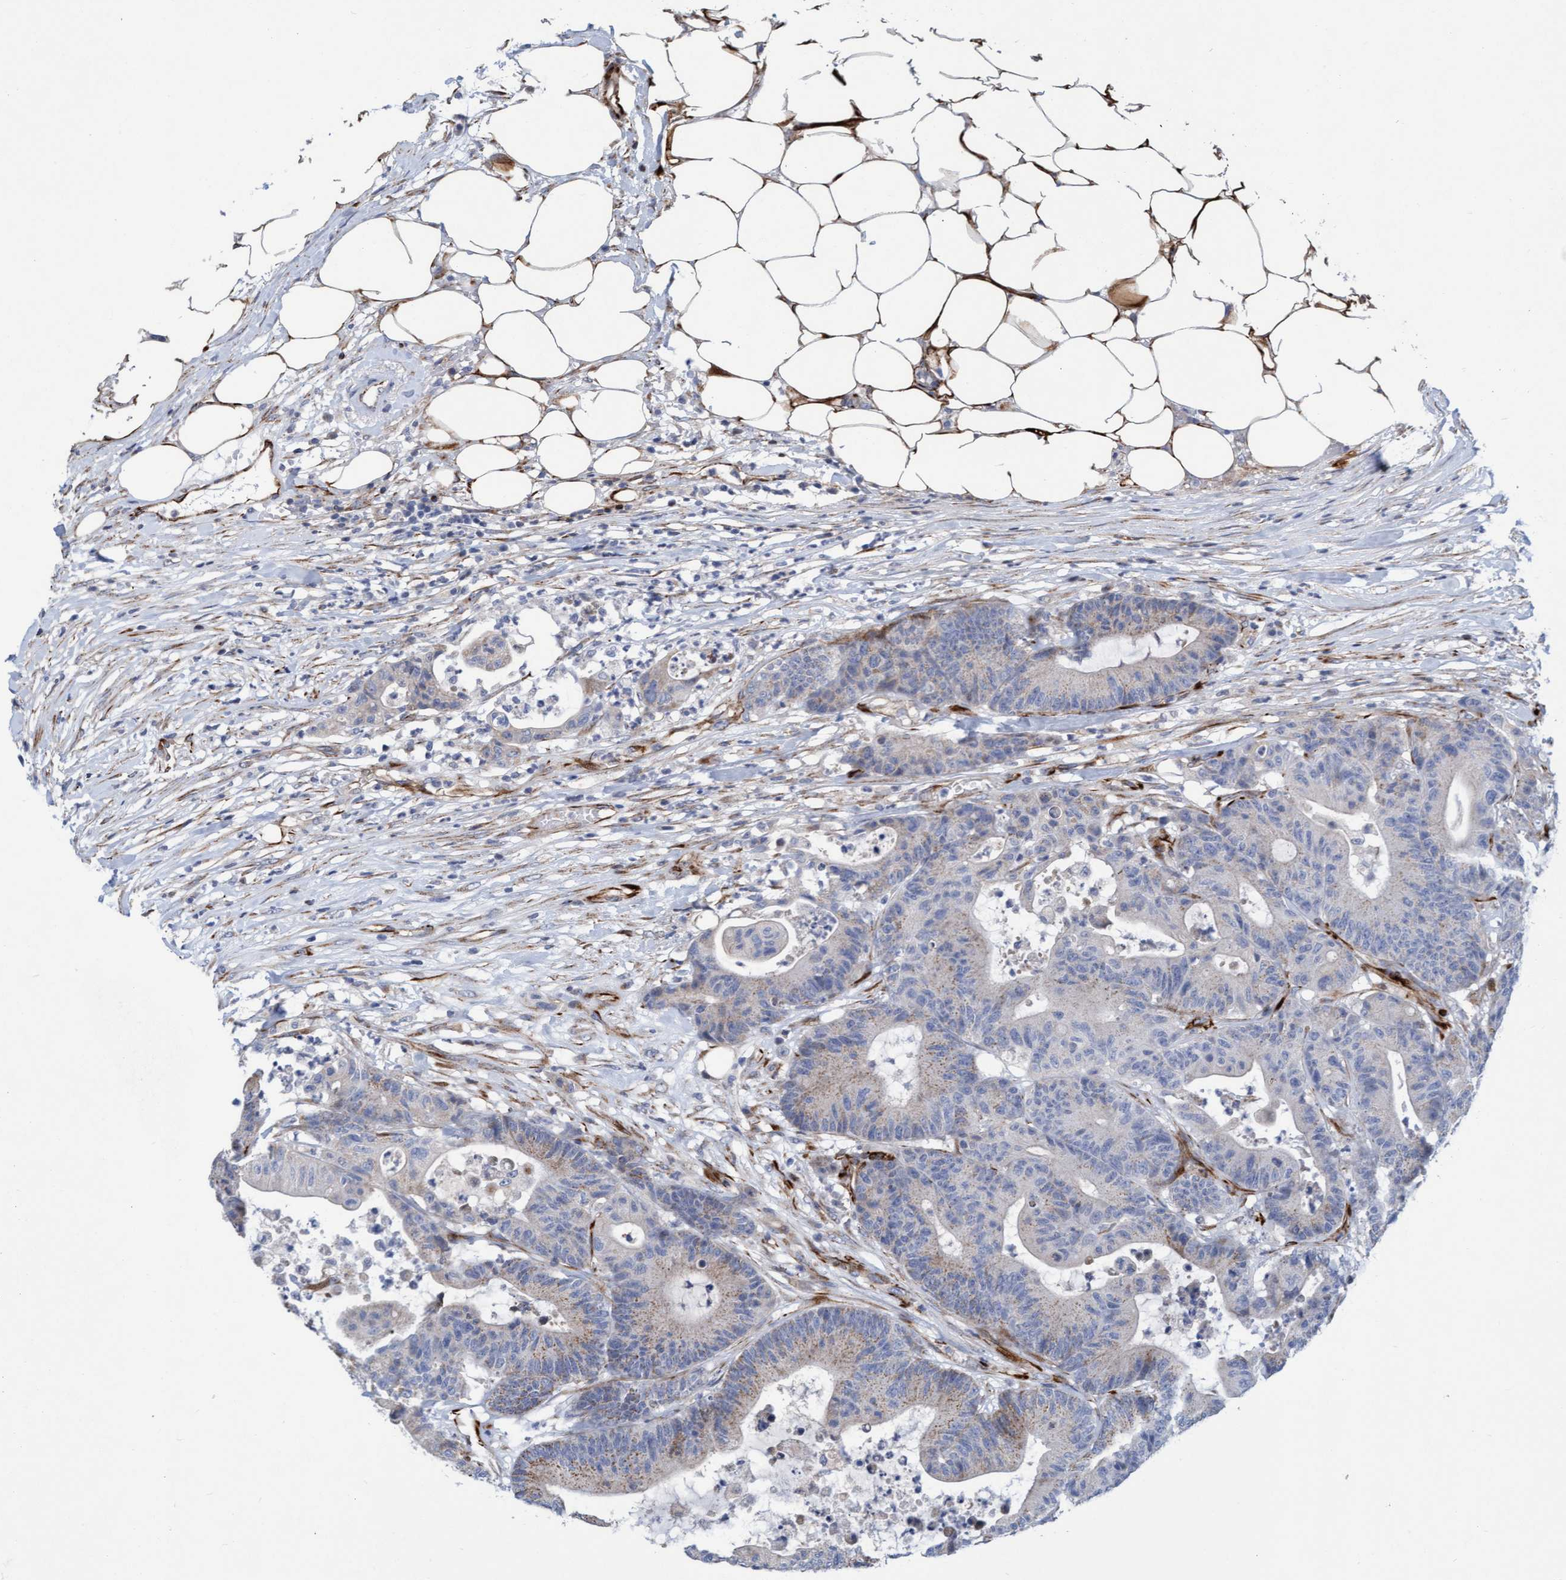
{"staining": {"intensity": "weak", "quantity": "<25%", "location": "cytoplasmic/membranous"}, "tissue": "colorectal cancer", "cell_type": "Tumor cells", "image_type": "cancer", "snomed": [{"axis": "morphology", "description": "Adenocarcinoma, NOS"}, {"axis": "topography", "description": "Colon"}], "caption": "Immunohistochemical staining of colorectal cancer (adenocarcinoma) shows no significant expression in tumor cells.", "gene": "POLG2", "patient": {"sex": "female", "age": 84}}